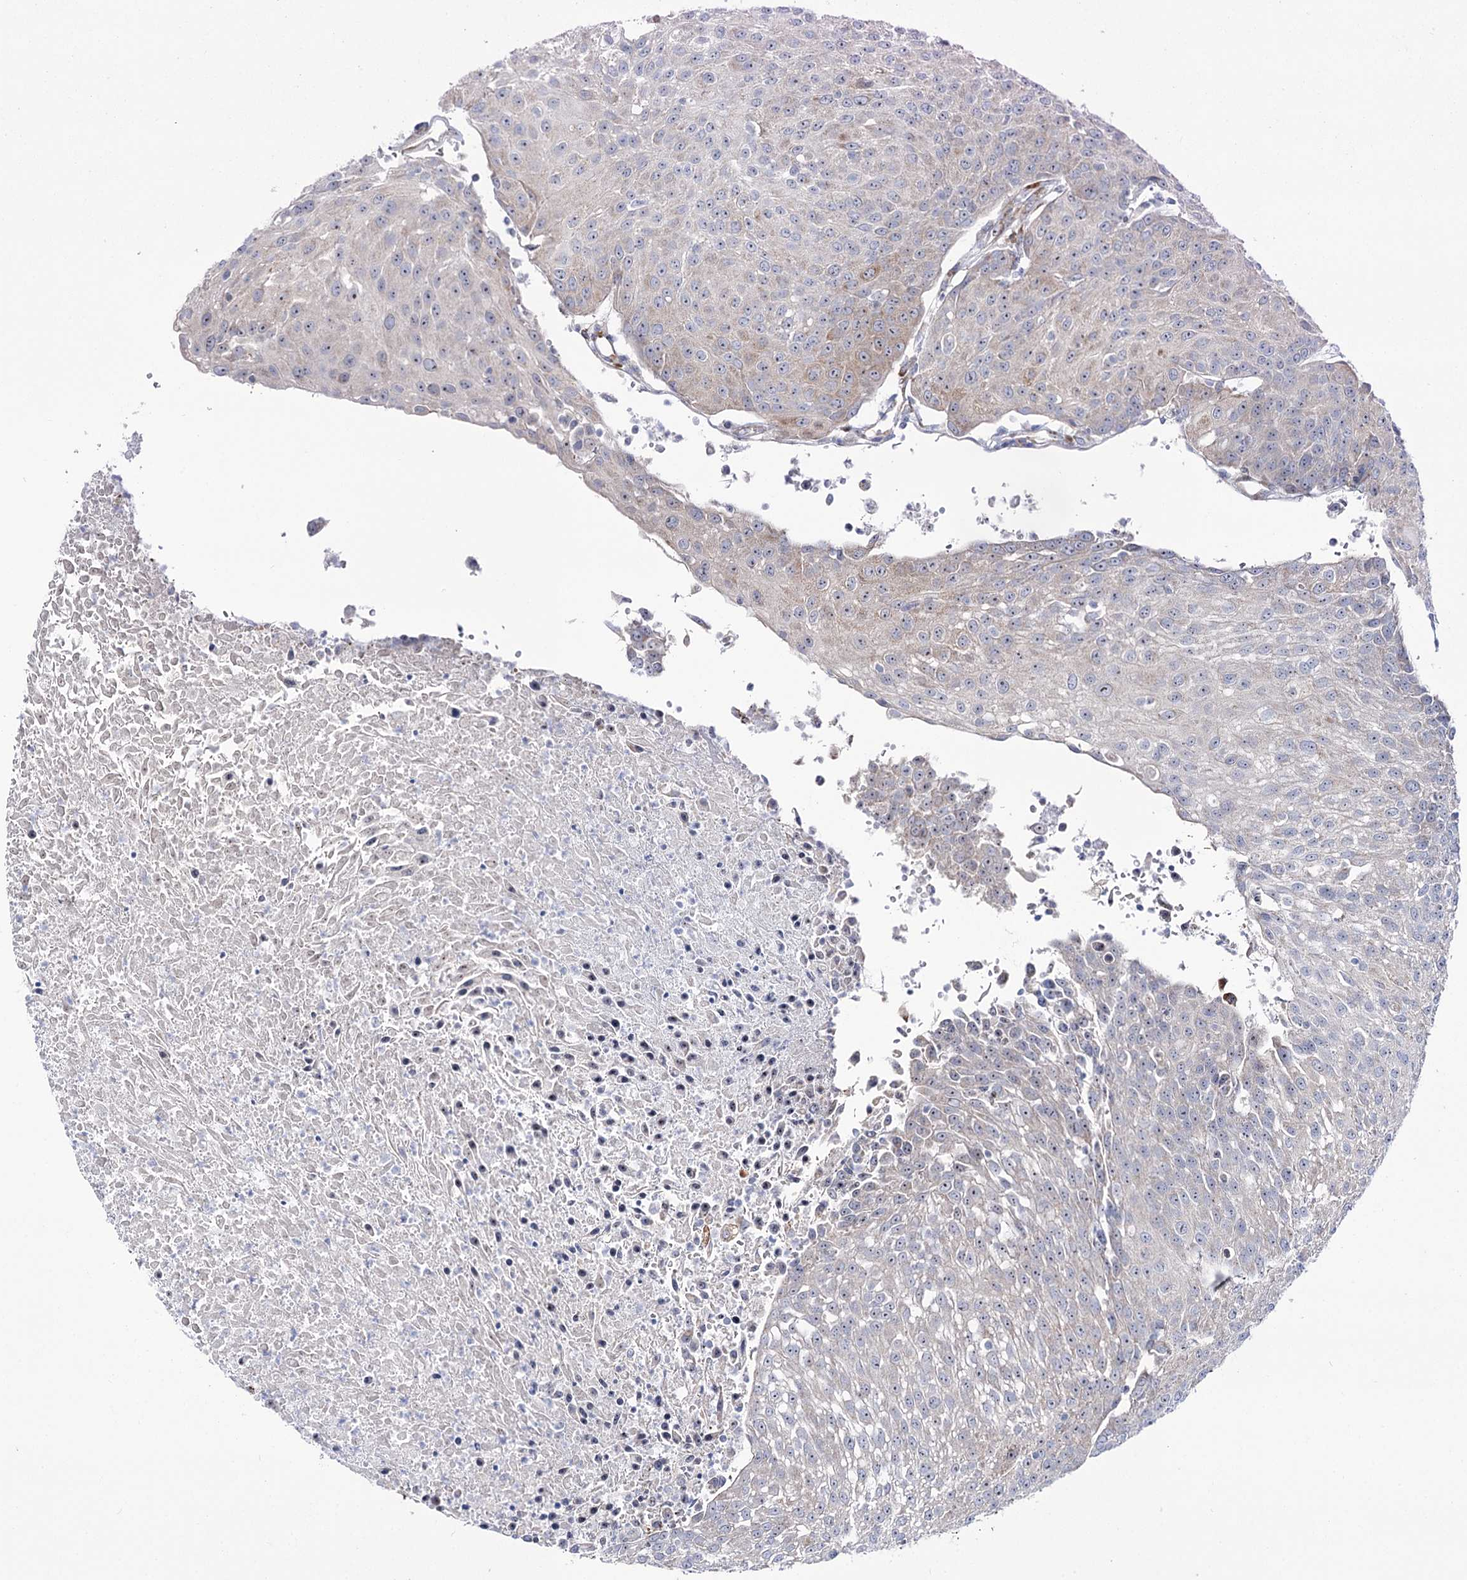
{"staining": {"intensity": "negative", "quantity": "none", "location": "none"}, "tissue": "urothelial cancer", "cell_type": "Tumor cells", "image_type": "cancer", "snomed": [{"axis": "morphology", "description": "Urothelial carcinoma, High grade"}, {"axis": "topography", "description": "Urinary bladder"}], "caption": "High-grade urothelial carcinoma was stained to show a protein in brown. There is no significant staining in tumor cells.", "gene": "METTL5", "patient": {"sex": "female", "age": 85}}